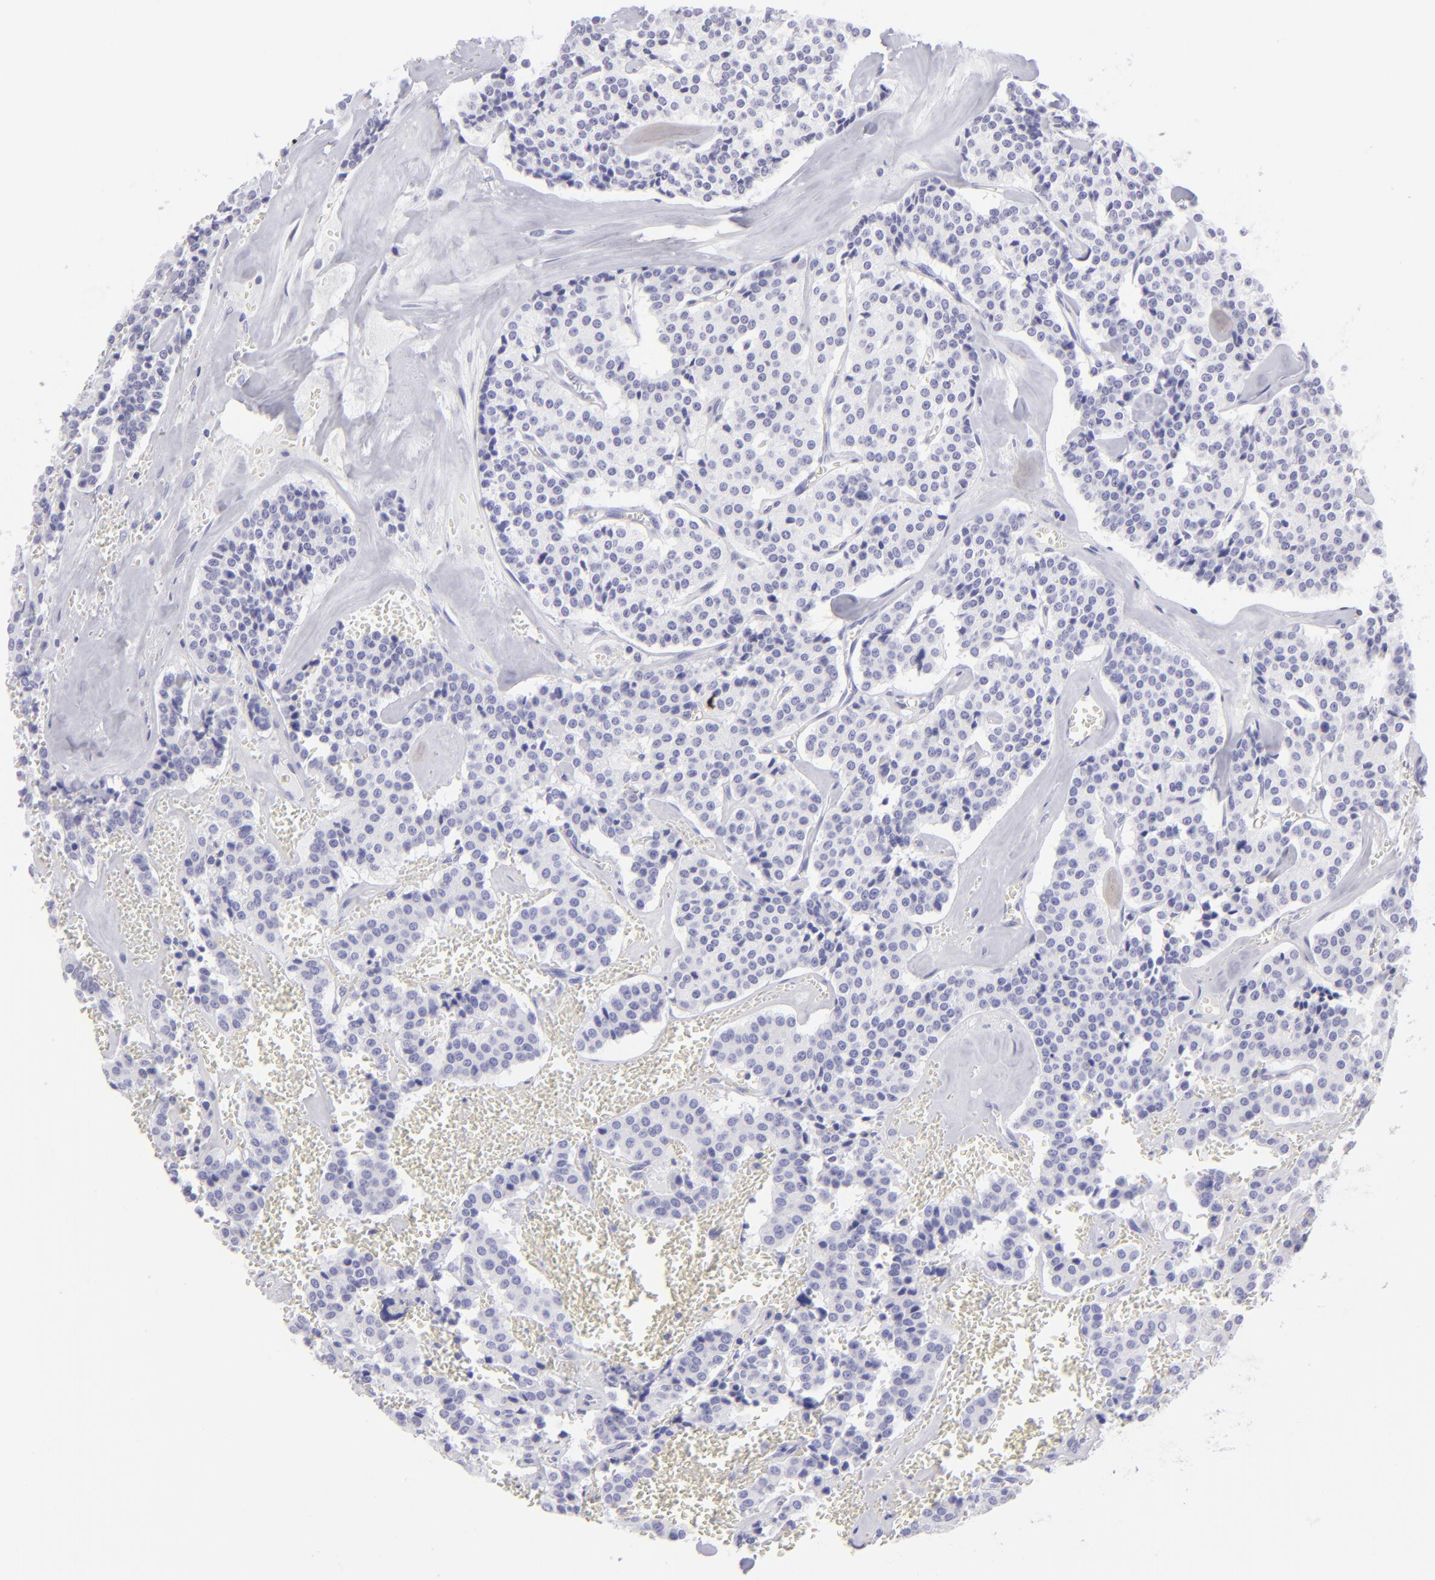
{"staining": {"intensity": "negative", "quantity": "none", "location": "none"}, "tissue": "carcinoid", "cell_type": "Tumor cells", "image_type": "cancer", "snomed": [{"axis": "morphology", "description": "Carcinoid, malignant, NOS"}, {"axis": "topography", "description": "Bronchus"}], "caption": "A high-resolution micrograph shows immunohistochemistry (IHC) staining of malignant carcinoid, which exhibits no significant positivity in tumor cells.", "gene": "SLC1A3", "patient": {"sex": "male", "age": 55}}